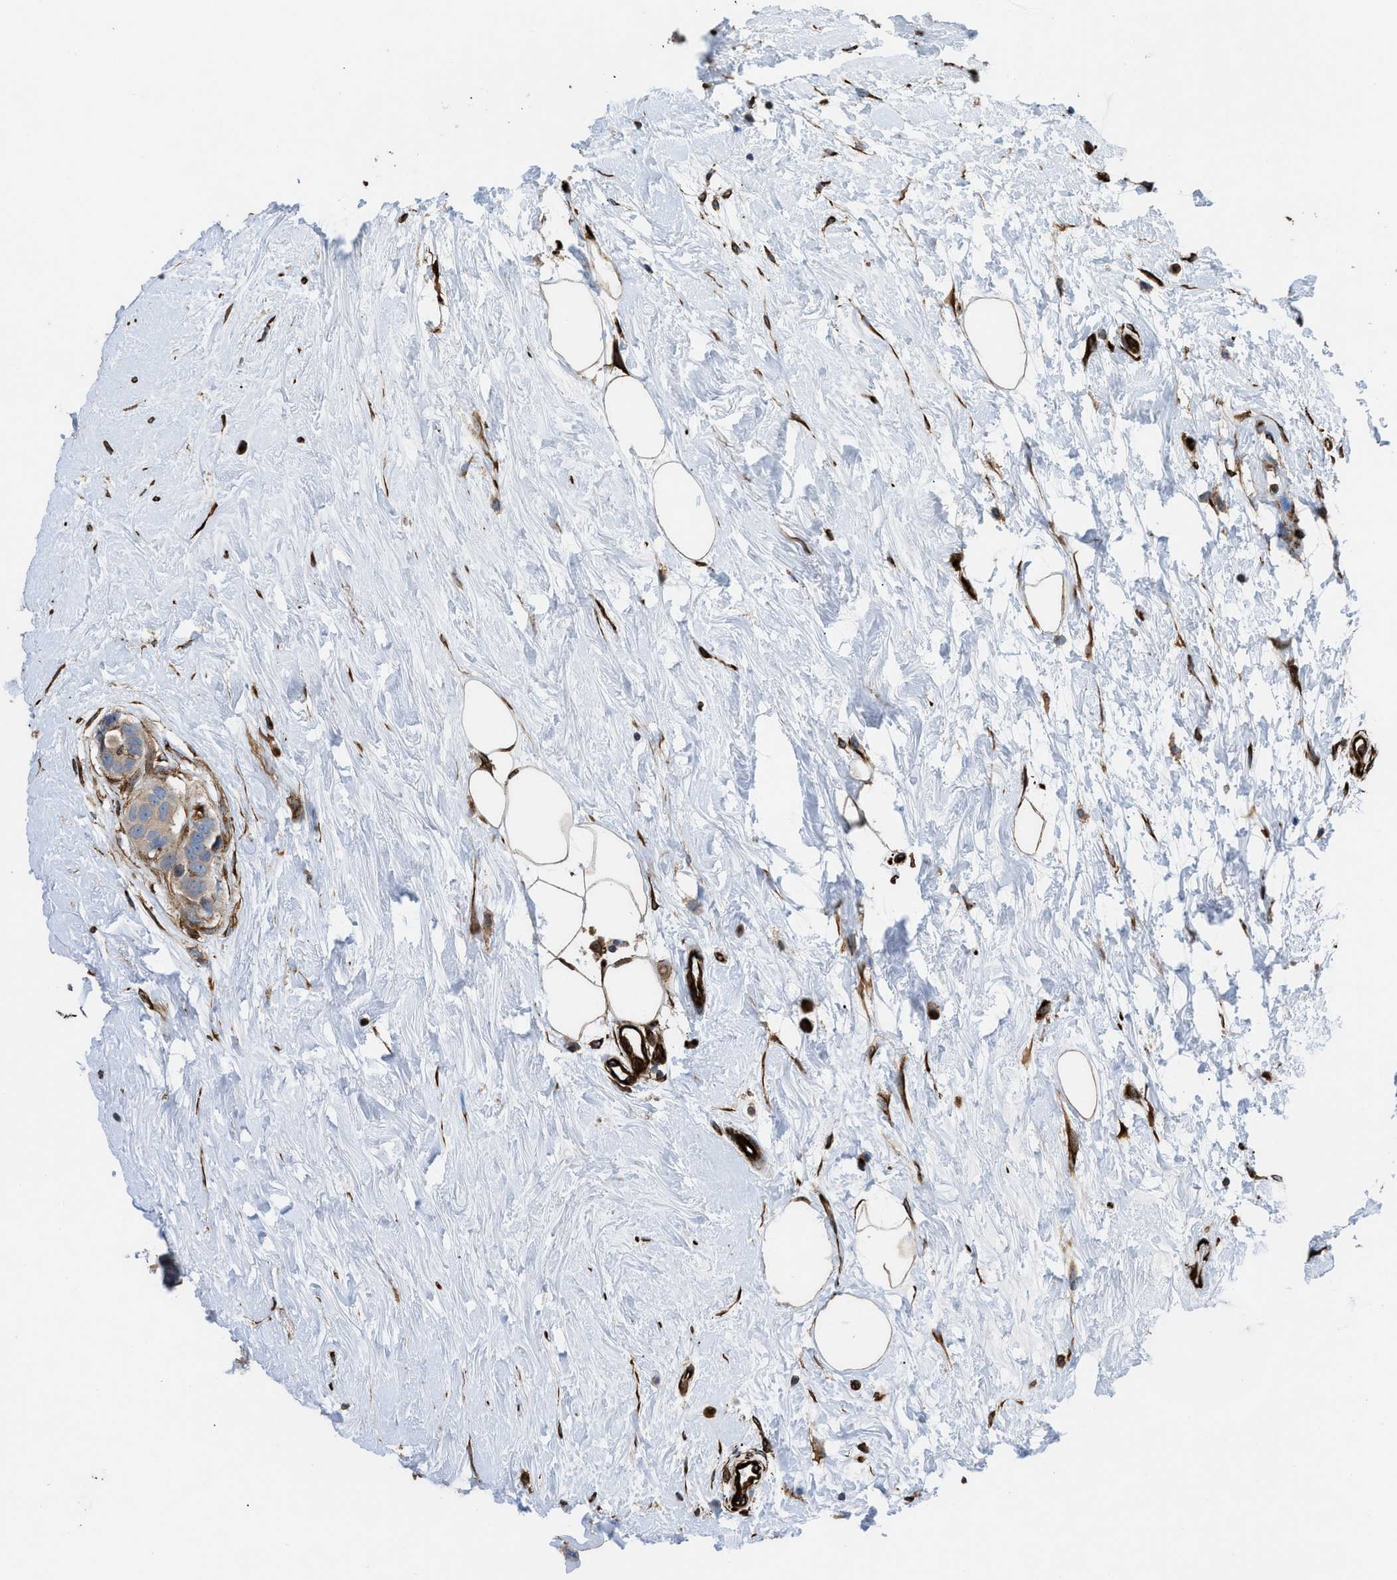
{"staining": {"intensity": "weak", "quantity": ">75%", "location": "cytoplasmic/membranous"}, "tissue": "breast cancer", "cell_type": "Tumor cells", "image_type": "cancer", "snomed": [{"axis": "morphology", "description": "Normal tissue, NOS"}, {"axis": "morphology", "description": "Duct carcinoma"}, {"axis": "topography", "description": "Breast"}], "caption": "A photomicrograph of human breast intraductal carcinoma stained for a protein demonstrates weak cytoplasmic/membranous brown staining in tumor cells.", "gene": "PTPRE", "patient": {"sex": "female", "age": 39}}